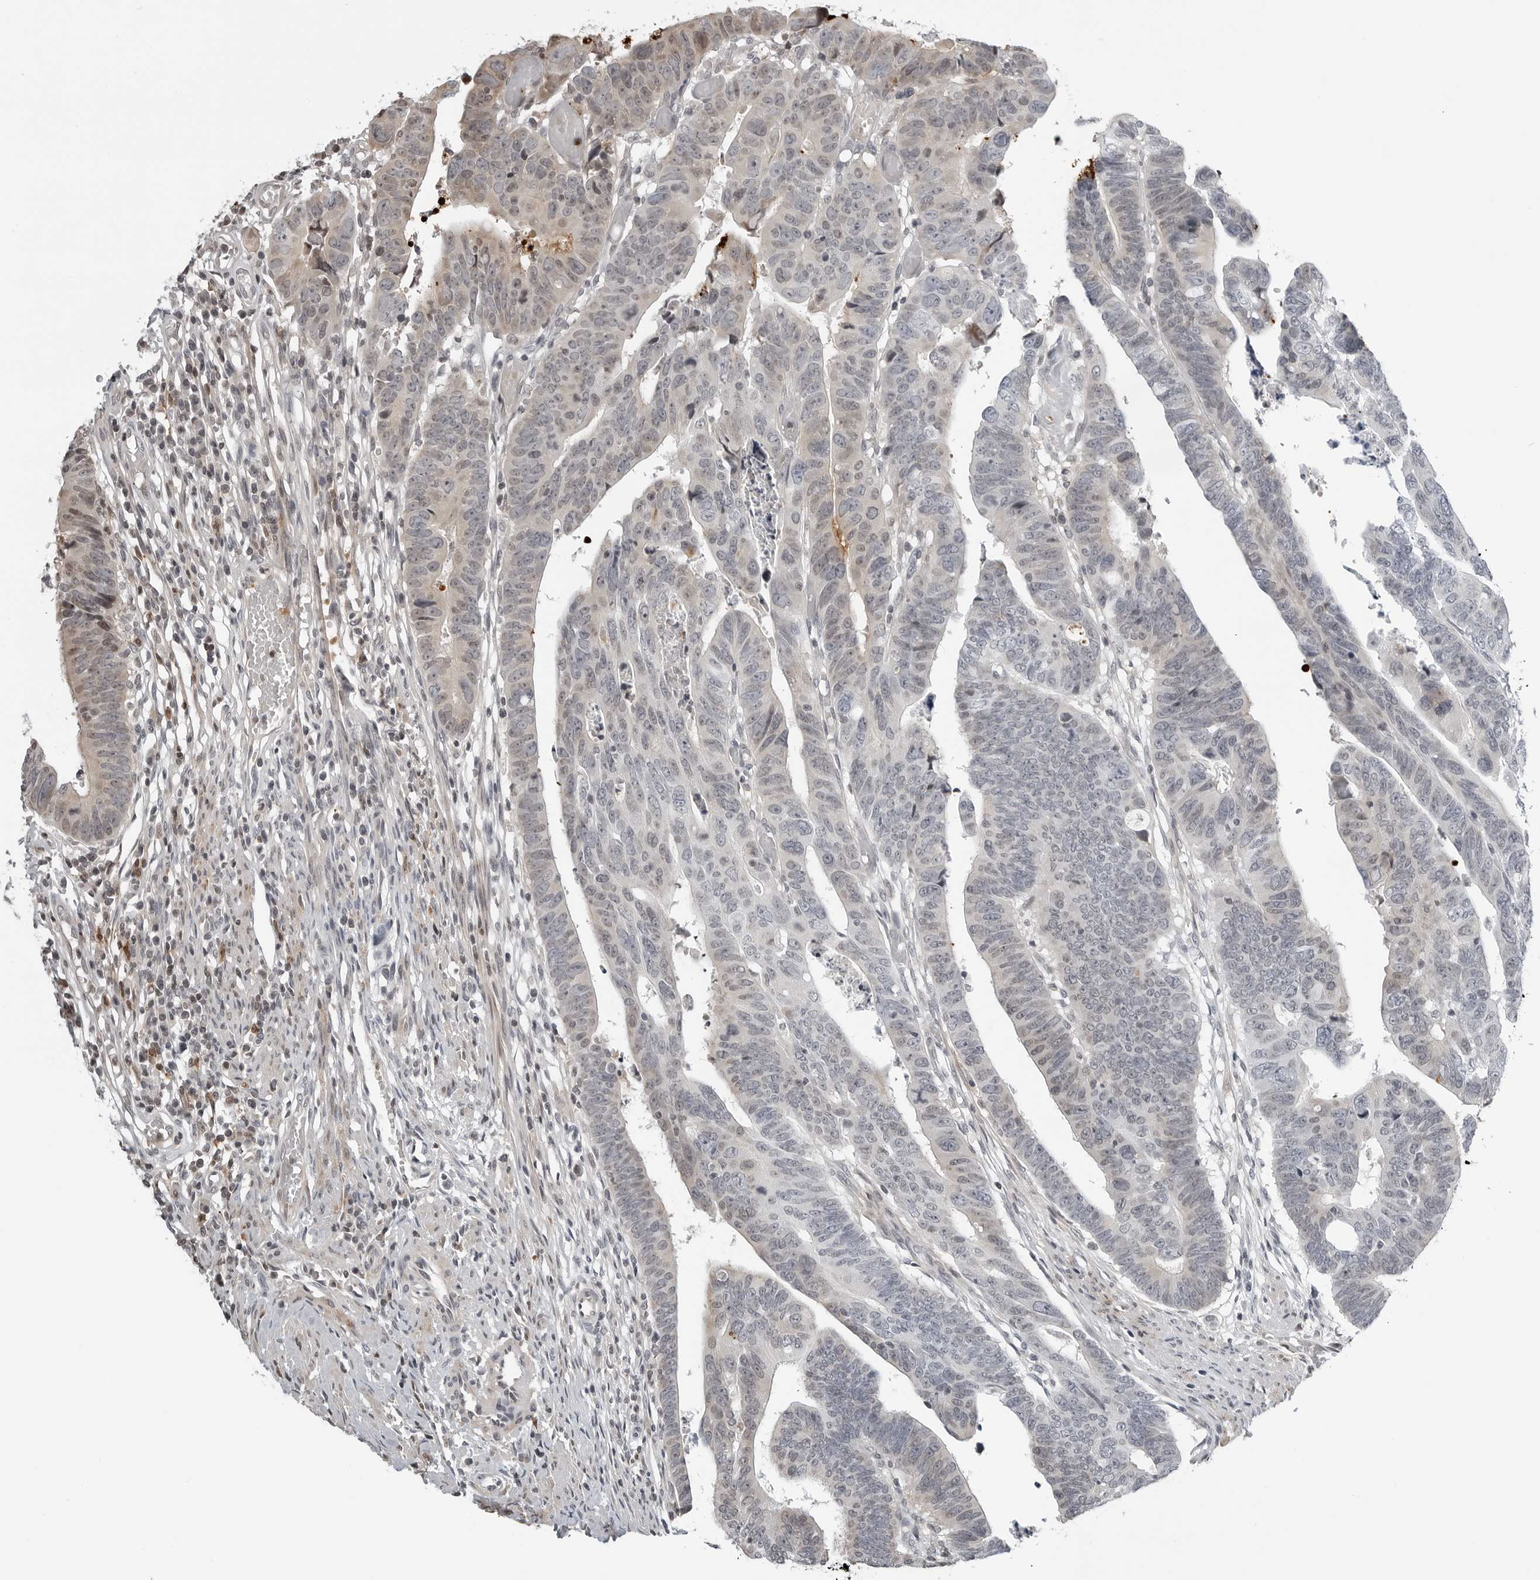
{"staining": {"intensity": "negative", "quantity": "none", "location": "none"}, "tissue": "colorectal cancer", "cell_type": "Tumor cells", "image_type": "cancer", "snomed": [{"axis": "morphology", "description": "Adenocarcinoma, NOS"}, {"axis": "topography", "description": "Rectum"}], "caption": "Colorectal cancer stained for a protein using immunohistochemistry (IHC) demonstrates no expression tumor cells.", "gene": "CXCR5", "patient": {"sex": "female", "age": 65}}